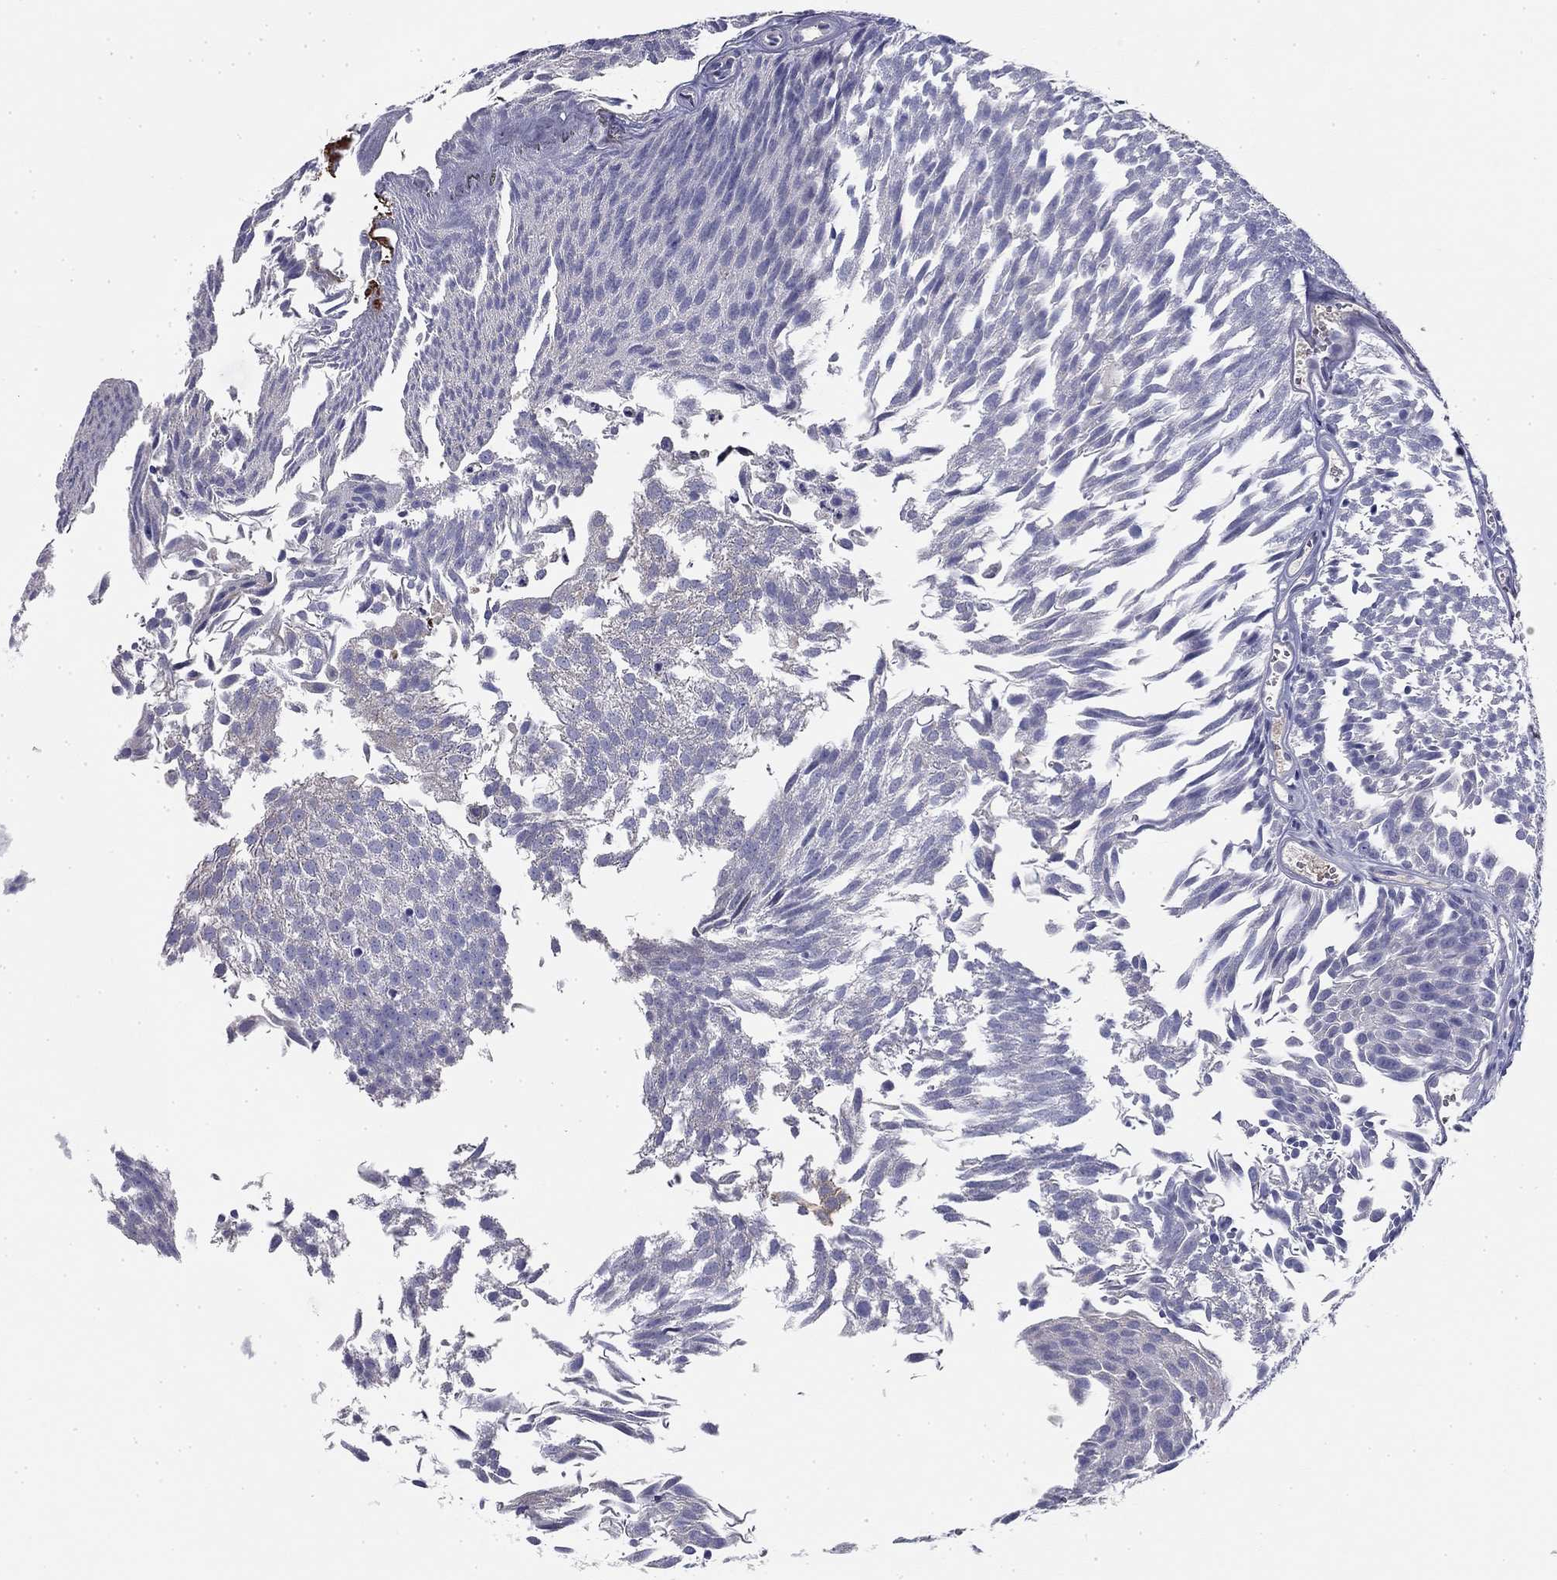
{"staining": {"intensity": "negative", "quantity": "none", "location": "none"}, "tissue": "urothelial cancer", "cell_type": "Tumor cells", "image_type": "cancer", "snomed": [{"axis": "morphology", "description": "Urothelial carcinoma, Low grade"}, {"axis": "topography", "description": "Urinary bladder"}], "caption": "This is an immunohistochemistry image of human urothelial cancer. There is no positivity in tumor cells.", "gene": "CPLX4", "patient": {"sex": "male", "age": 52}}